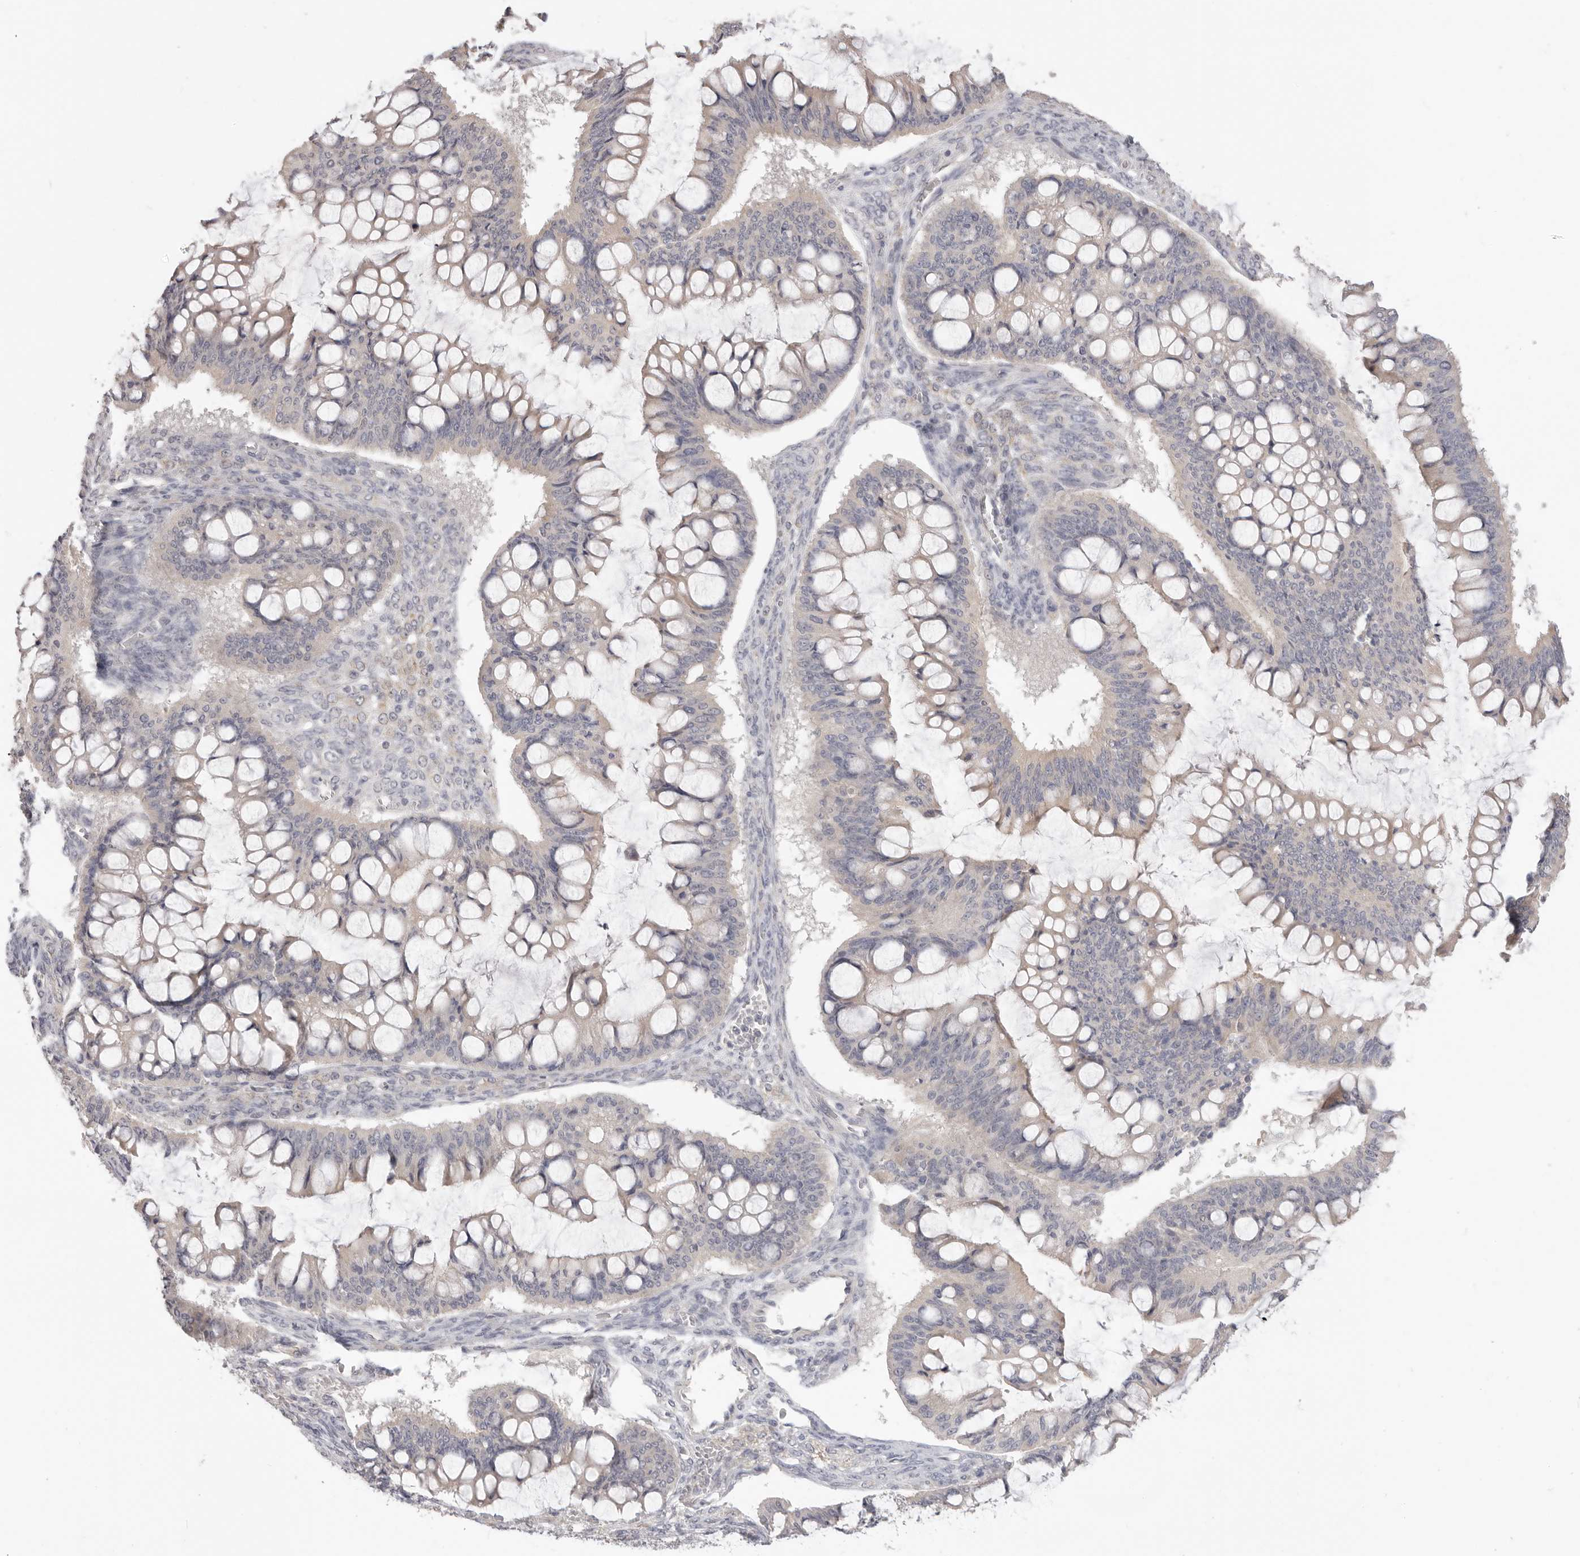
{"staining": {"intensity": "negative", "quantity": "none", "location": "none"}, "tissue": "ovarian cancer", "cell_type": "Tumor cells", "image_type": "cancer", "snomed": [{"axis": "morphology", "description": "Cystadenocarcinoma, mucinous, NOS"}, {"axis": "topography", "description": "Ovary"}], "caption": "Ovarian cancer (mucinous cystadenocarcinoma) stained for a protein using immunohistochemistry (IHC) demonstrates no positivity tumor cells.", "gene": "XIRP1", "patient": {"sex": "female", "age": 73}}